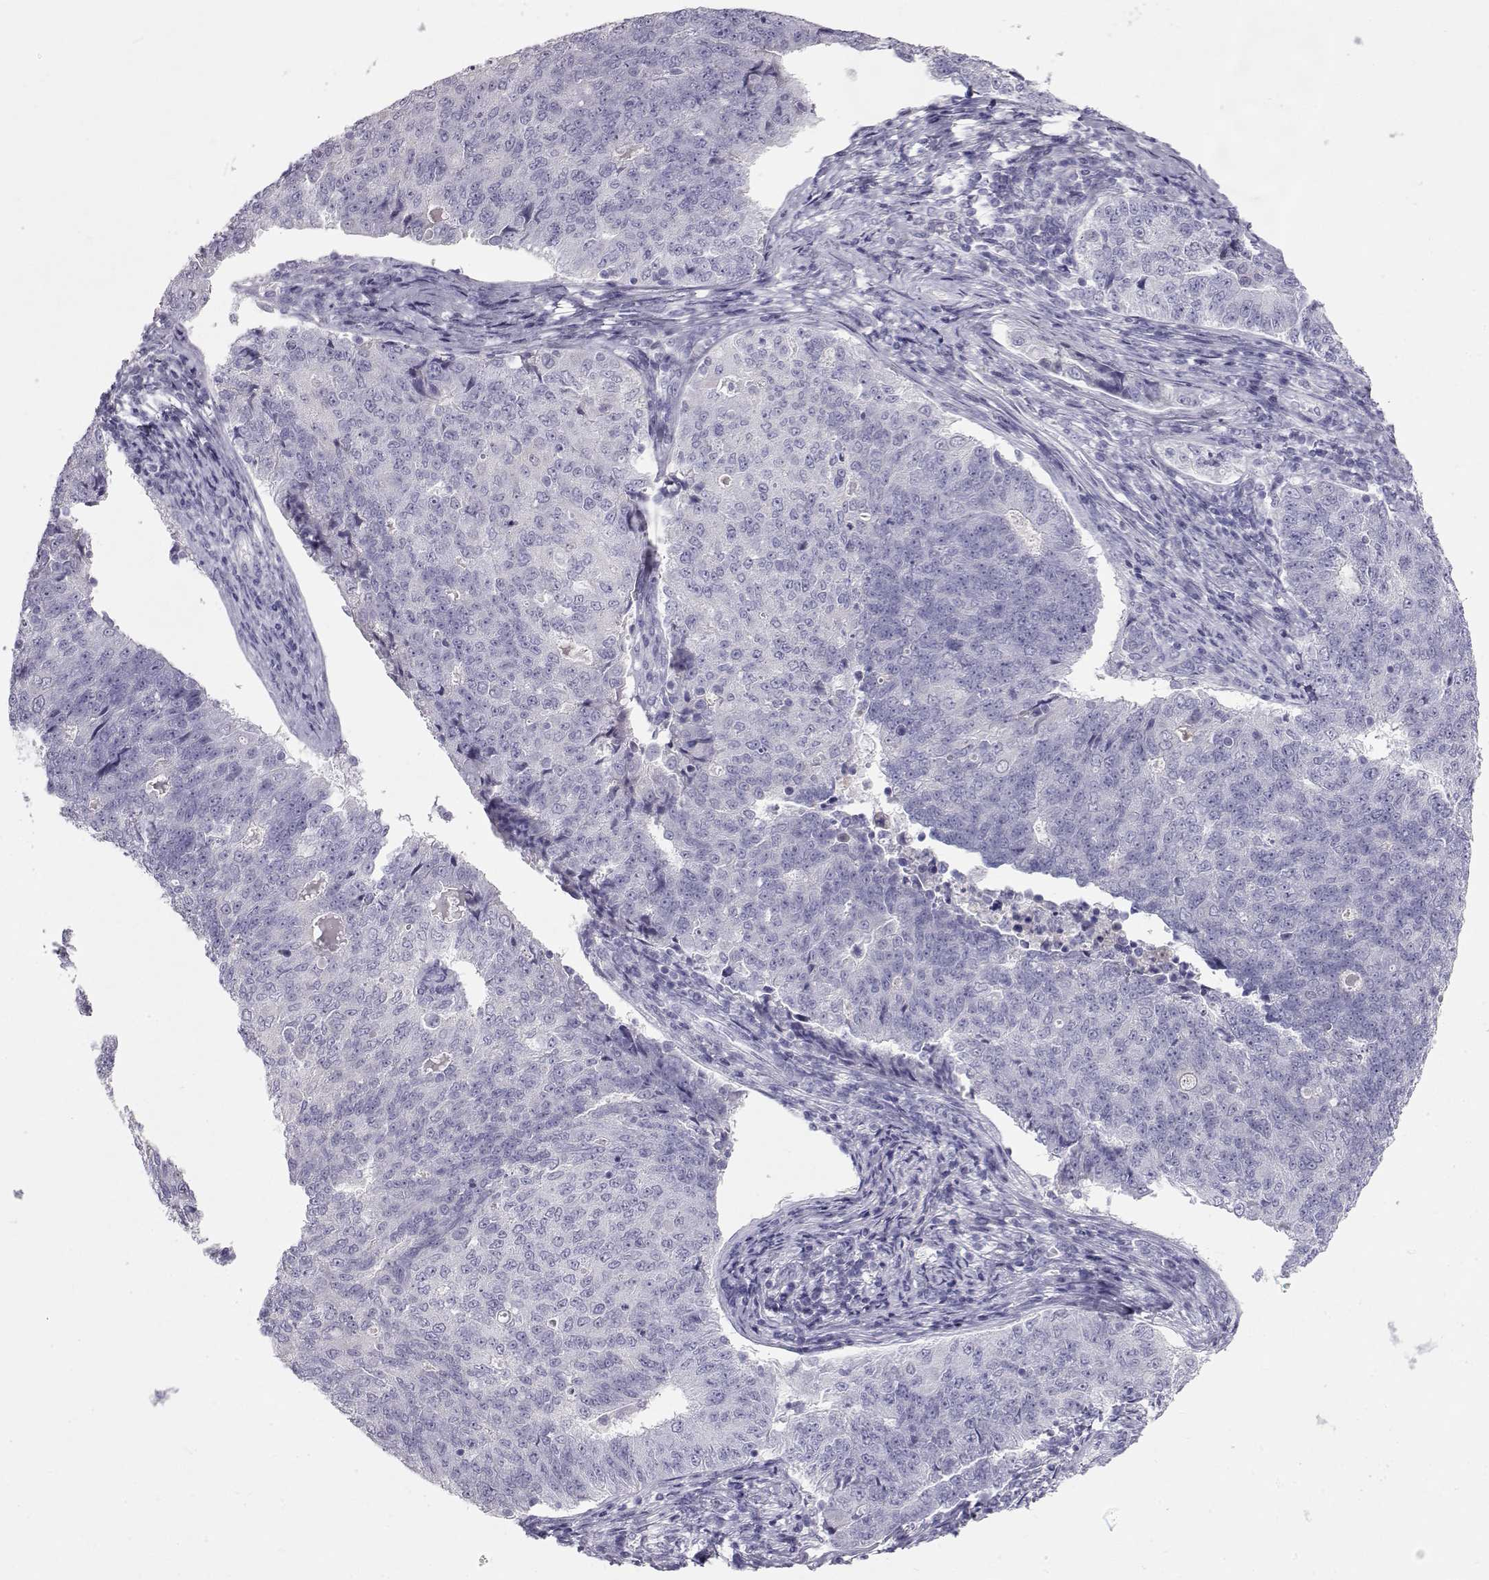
{"staining": {"intensity": "negative", "quantity": "none", "location": "none"}, "tissue": "endometrial cancer", "cell_type": "Tumor cells", "image_type": "cancer", "snomed": [{"axis": "morphology", "description": "Adenocarcinoma, NOS"}, {"axis": "topography", "description": "Endometrium"}], "caption": "A micrograph of human adenocarcinoma (endometrial) is negative for staining in tumor cells.", "gene": "GPR26", "patient": {"sex": "female", "age": 43}}